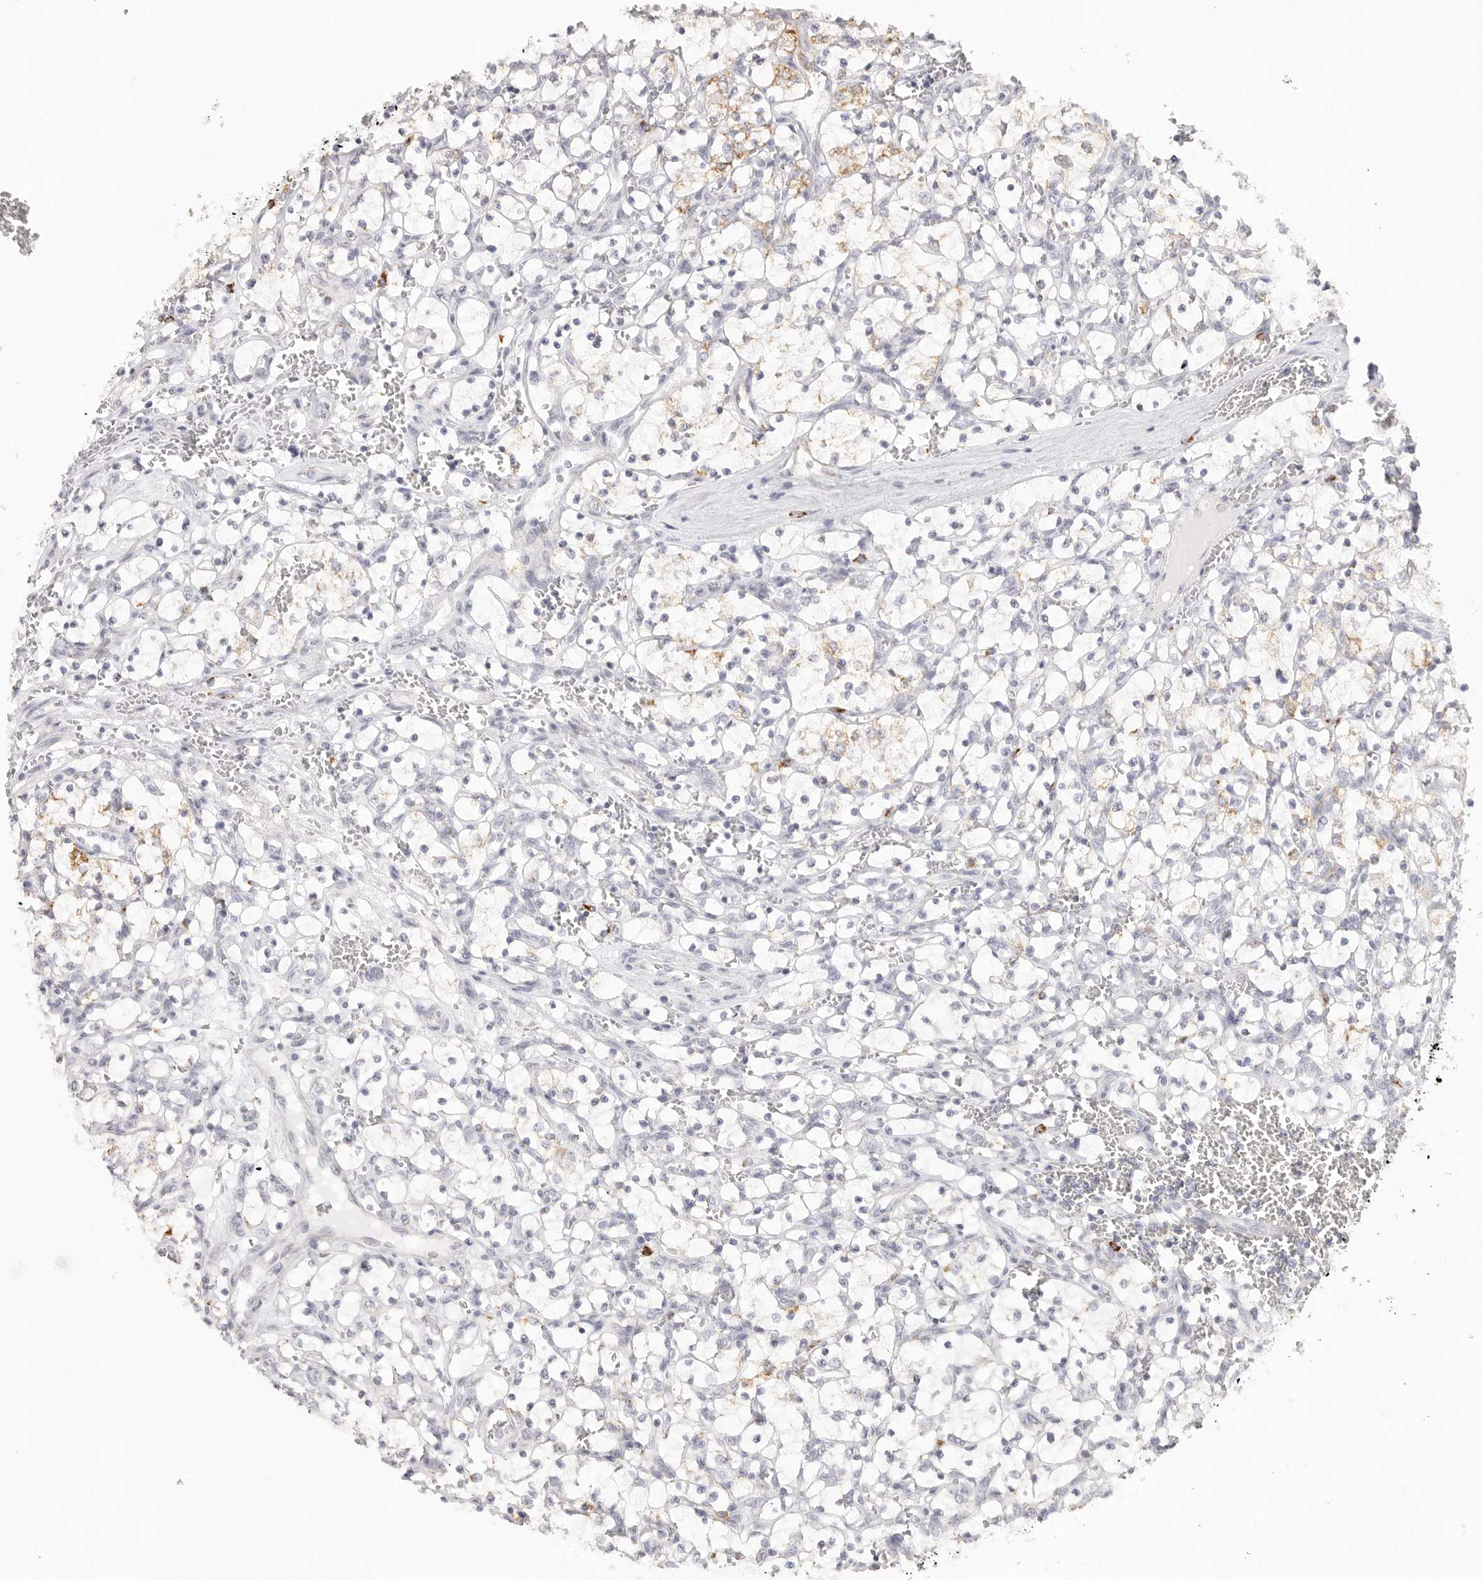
{"staining": {"intensity": "moderate", "quantity": "<25%", "location": "cytoplasmic/membranous"}, "tissue": "renal cancer", "cell_type": "Tumor cells", "image_type": "cancer", "snomed": [{"axis": "morphology", "description": "Adenocarcinoma, NOS"}, {"axis": "topography", "description": "Kidney"}], "caption": "Immunohistochemical staining of human adenocarcinoma (renal) displays low levels of moderate cytoplasmic/membranous staining in about <25% of tumor cells. The protein is stained brown, and the nuclei are stained in blue (DAB (3,3'-diaminobenzidine) IHC with brightfield microscopy, high magnification).", "gene": "ELP3", "patient": {"sex": "female", "age": 69}}